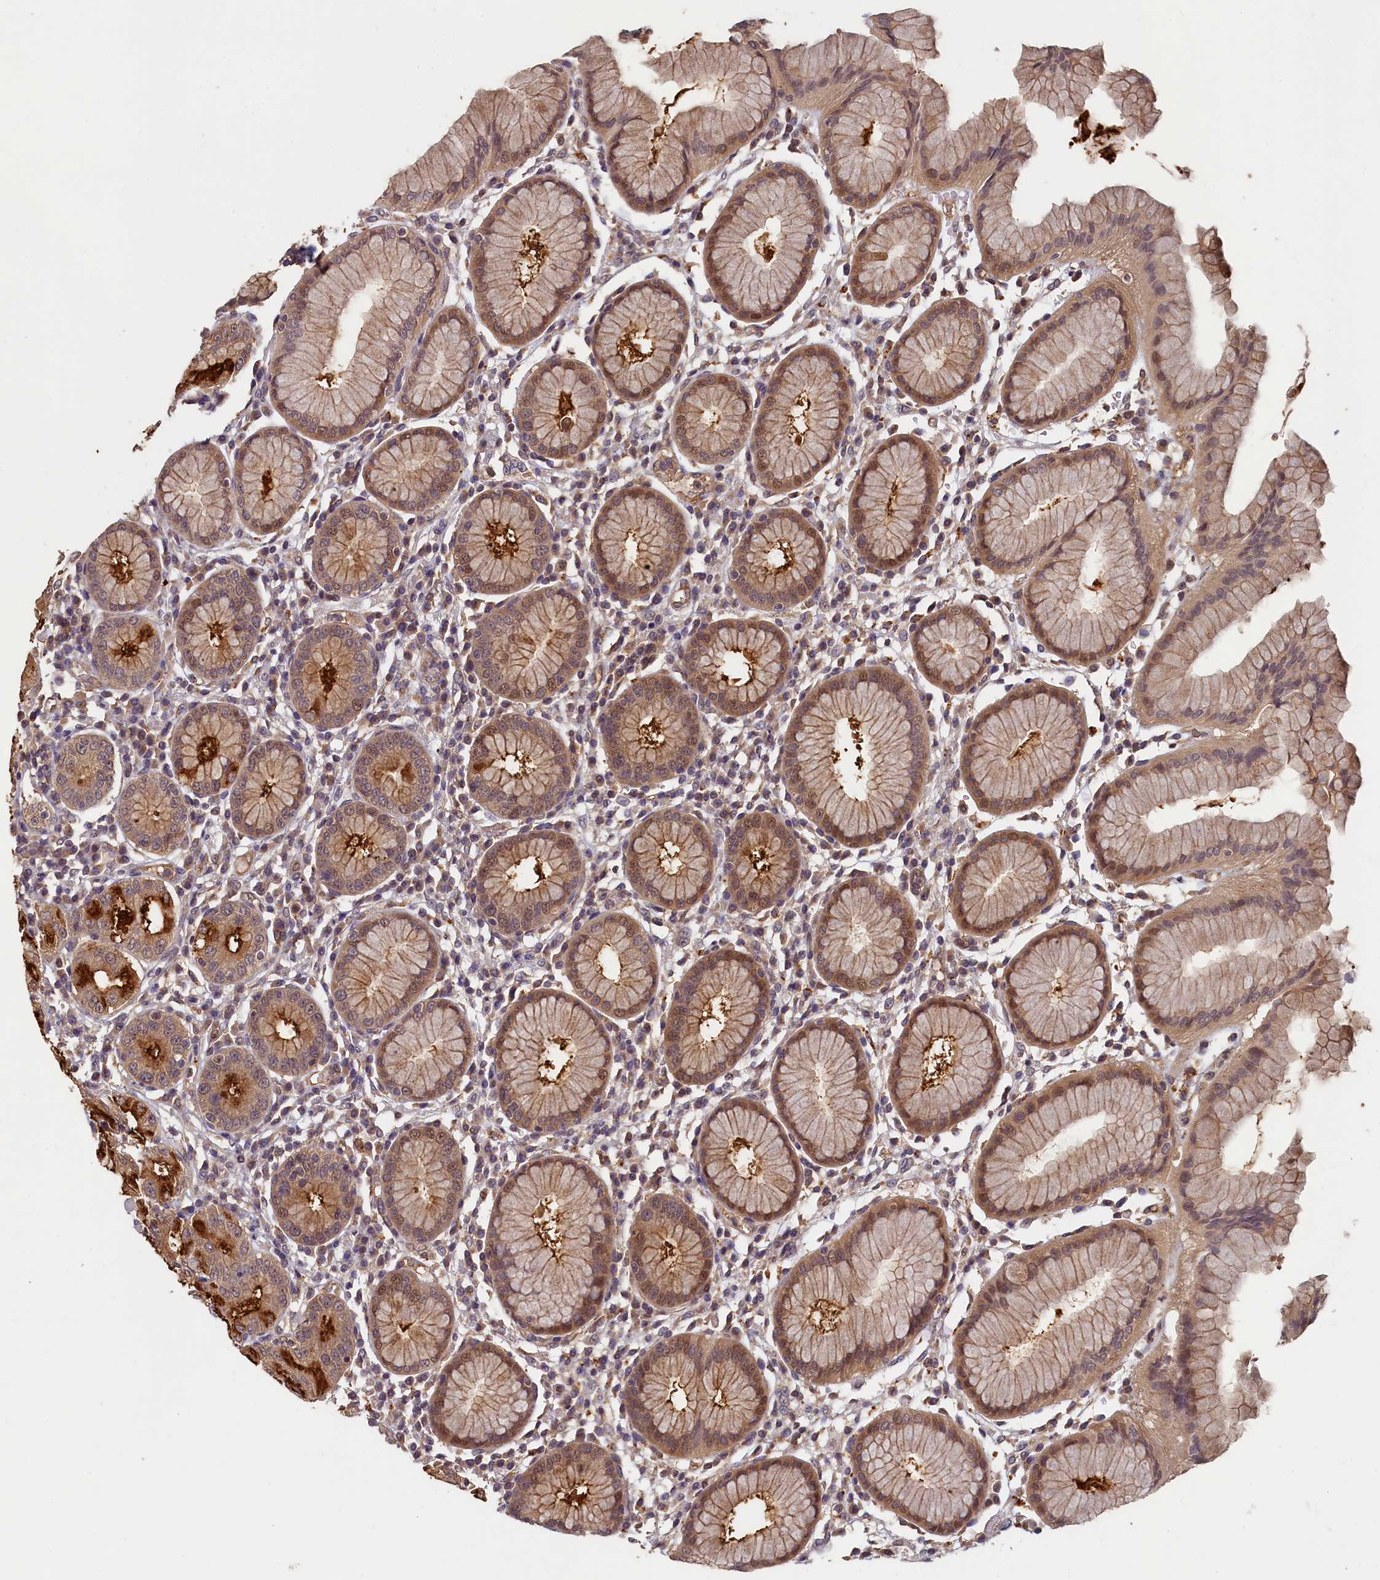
{"staining": {"intensity": "strong", "quantity": ">75%", "location": "cytoplasmic/membranous"}, "tissue": "stomach", "cell_type": "Glandular cells", "image_type": "normal", "snomed": [{"axis": "morphology", "description": "Normal tissue, NOS"}, {"axis": "topography", "description": "Stomach"}, {"axis": "topography", "description": "Stomach, lower"}], "caption": "Stomach stained for a protein (brown) displays strong cytoplasmic/membranous positive positivity in about >75% of glandular cells.", "gene": "NUBP2", "patient": {"sex": "female", "age": 56}}